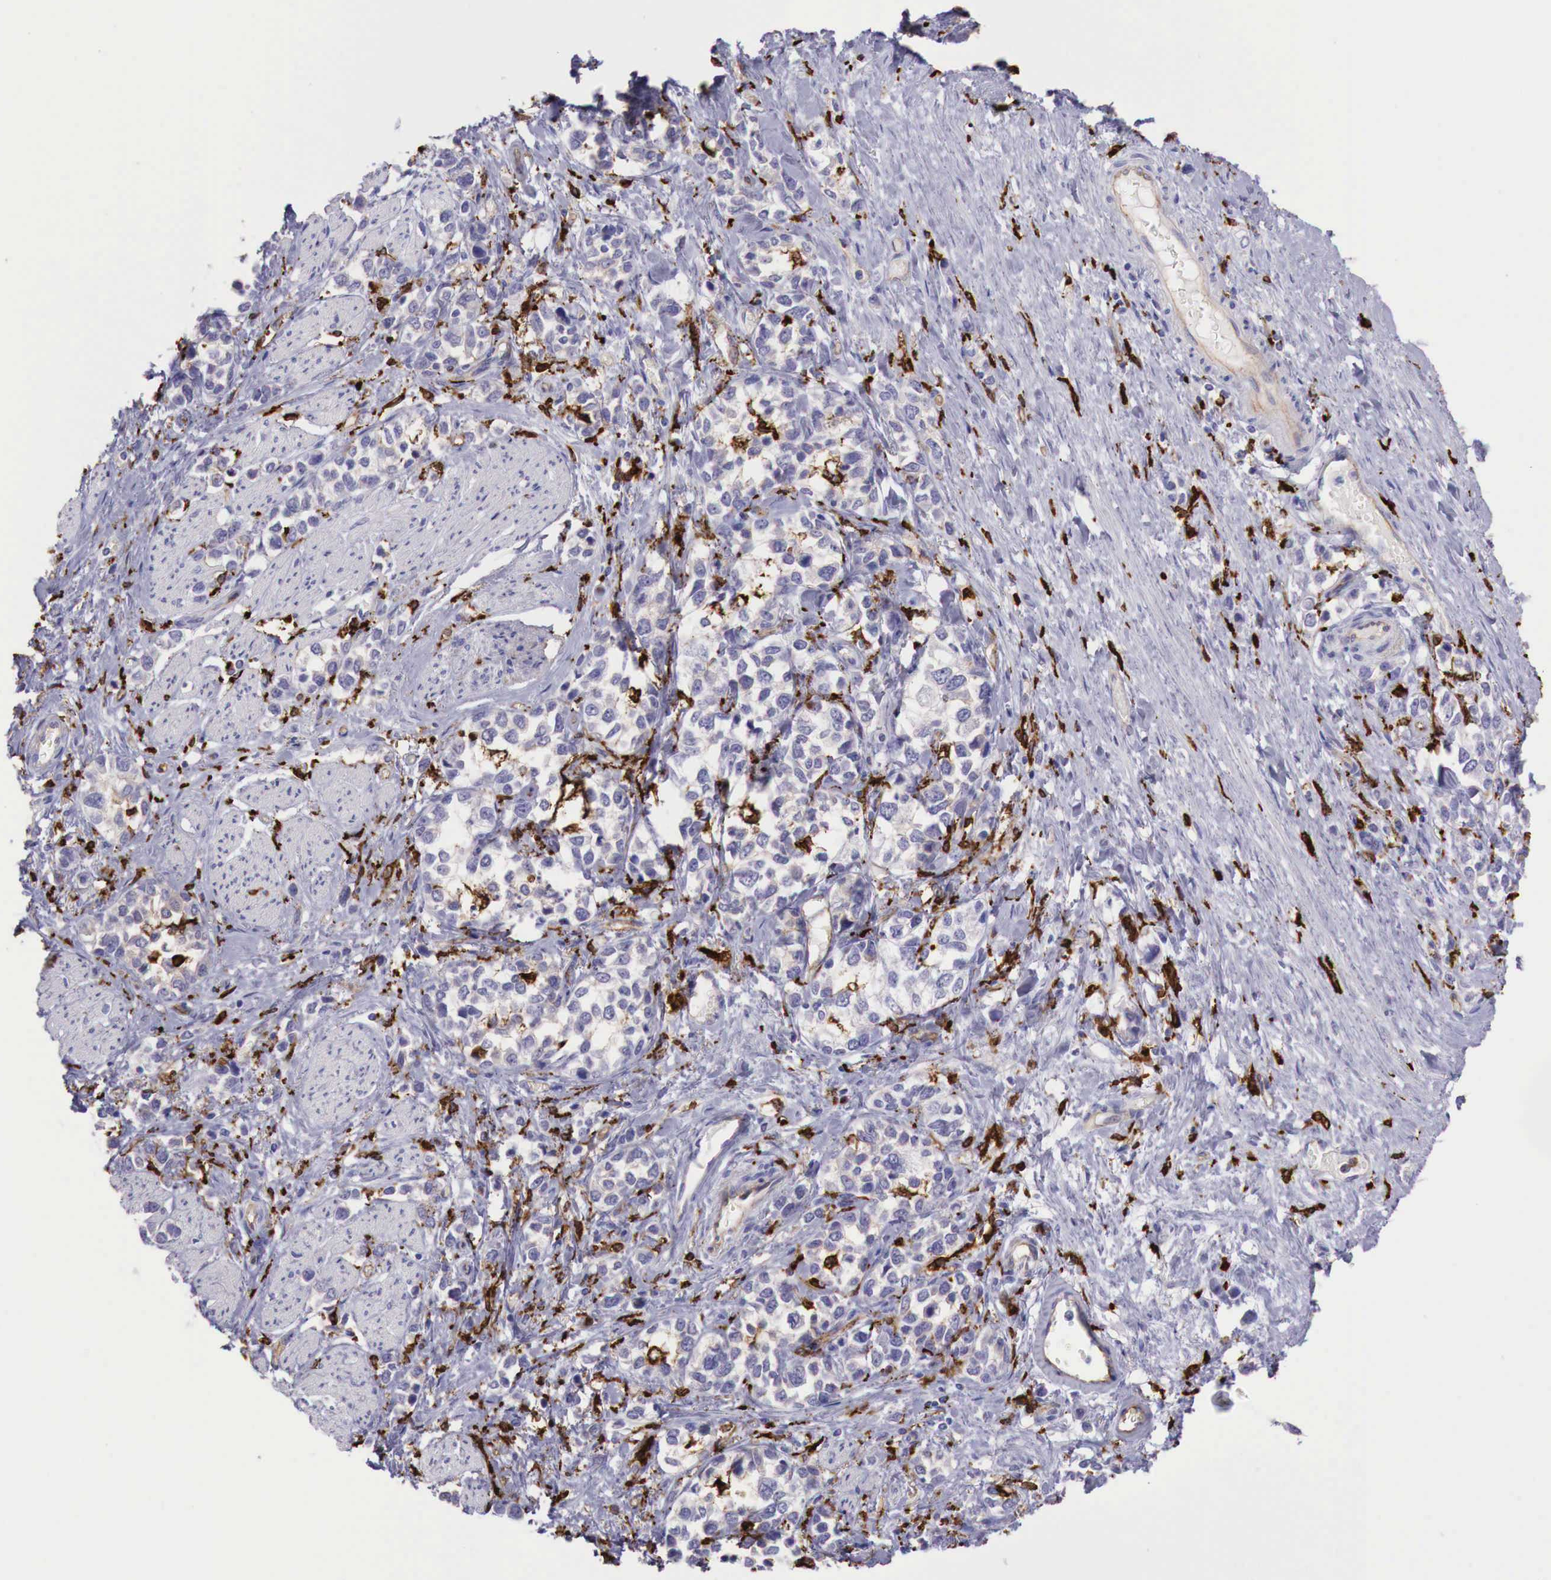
{"staining": {"intensity": "weak", "quantity": "<25%", "location": "cytoplasmic/membranous"}, "tissue": "stomach cancer", "cell_type": "Tumor cells", "image_type": "cancer", "snomed": [{"axis": "morphology", "description": "Adenocarcinoma, NOS"}, {"axis": "topography", "description": "Stomach, upper"}], "caption": "Immunohistochemistry (IHC) of human stomach adenocarcinoma demonstrates no staining in tumor cells. The staining is performed using DAB brown chromogen with nuclei counter-stained in using hematoxylin.", "gene": "MSR1", "patient": {"sex": "male", "age": 76}}